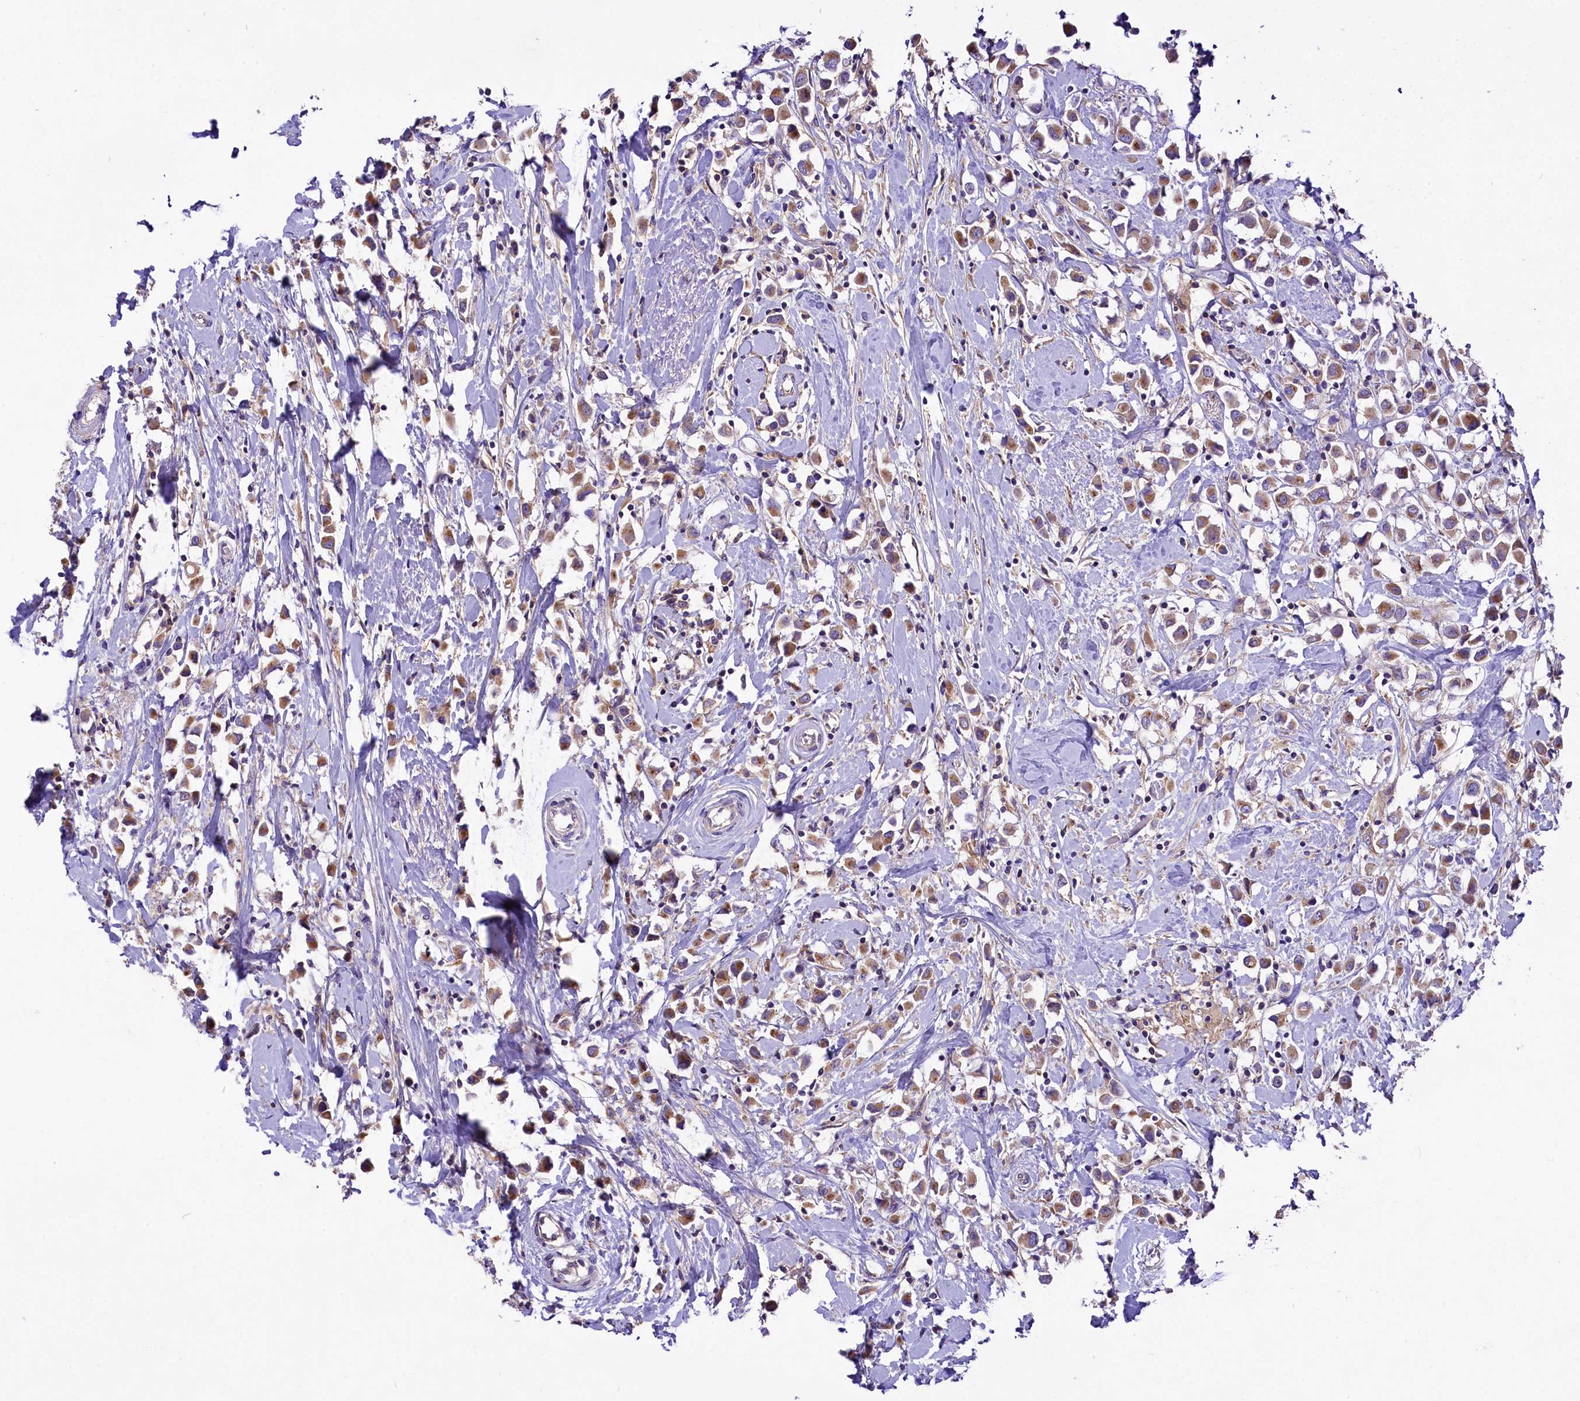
{"staining": {"intensity": "weak", "quantity": ">75%", "location": "cytoplasmic/membranous"}, "tissue": "breast cancer", "cell_type": "Tumor cells", "image_type": "cancer", "snomed": [{"axis": "morphology", "description": "Duct carcinoma"}, {"axis": "topography", "description": "Breast"}], "caption": "Human breast cancer (intraductal carcinoma) stained with a brown dye demonstrates weak cytoplasmic/membranous positive positivity in about >75% of tumor cells.", "gene": "PEMT", "patient": {"sex": "female", "age": 61}}